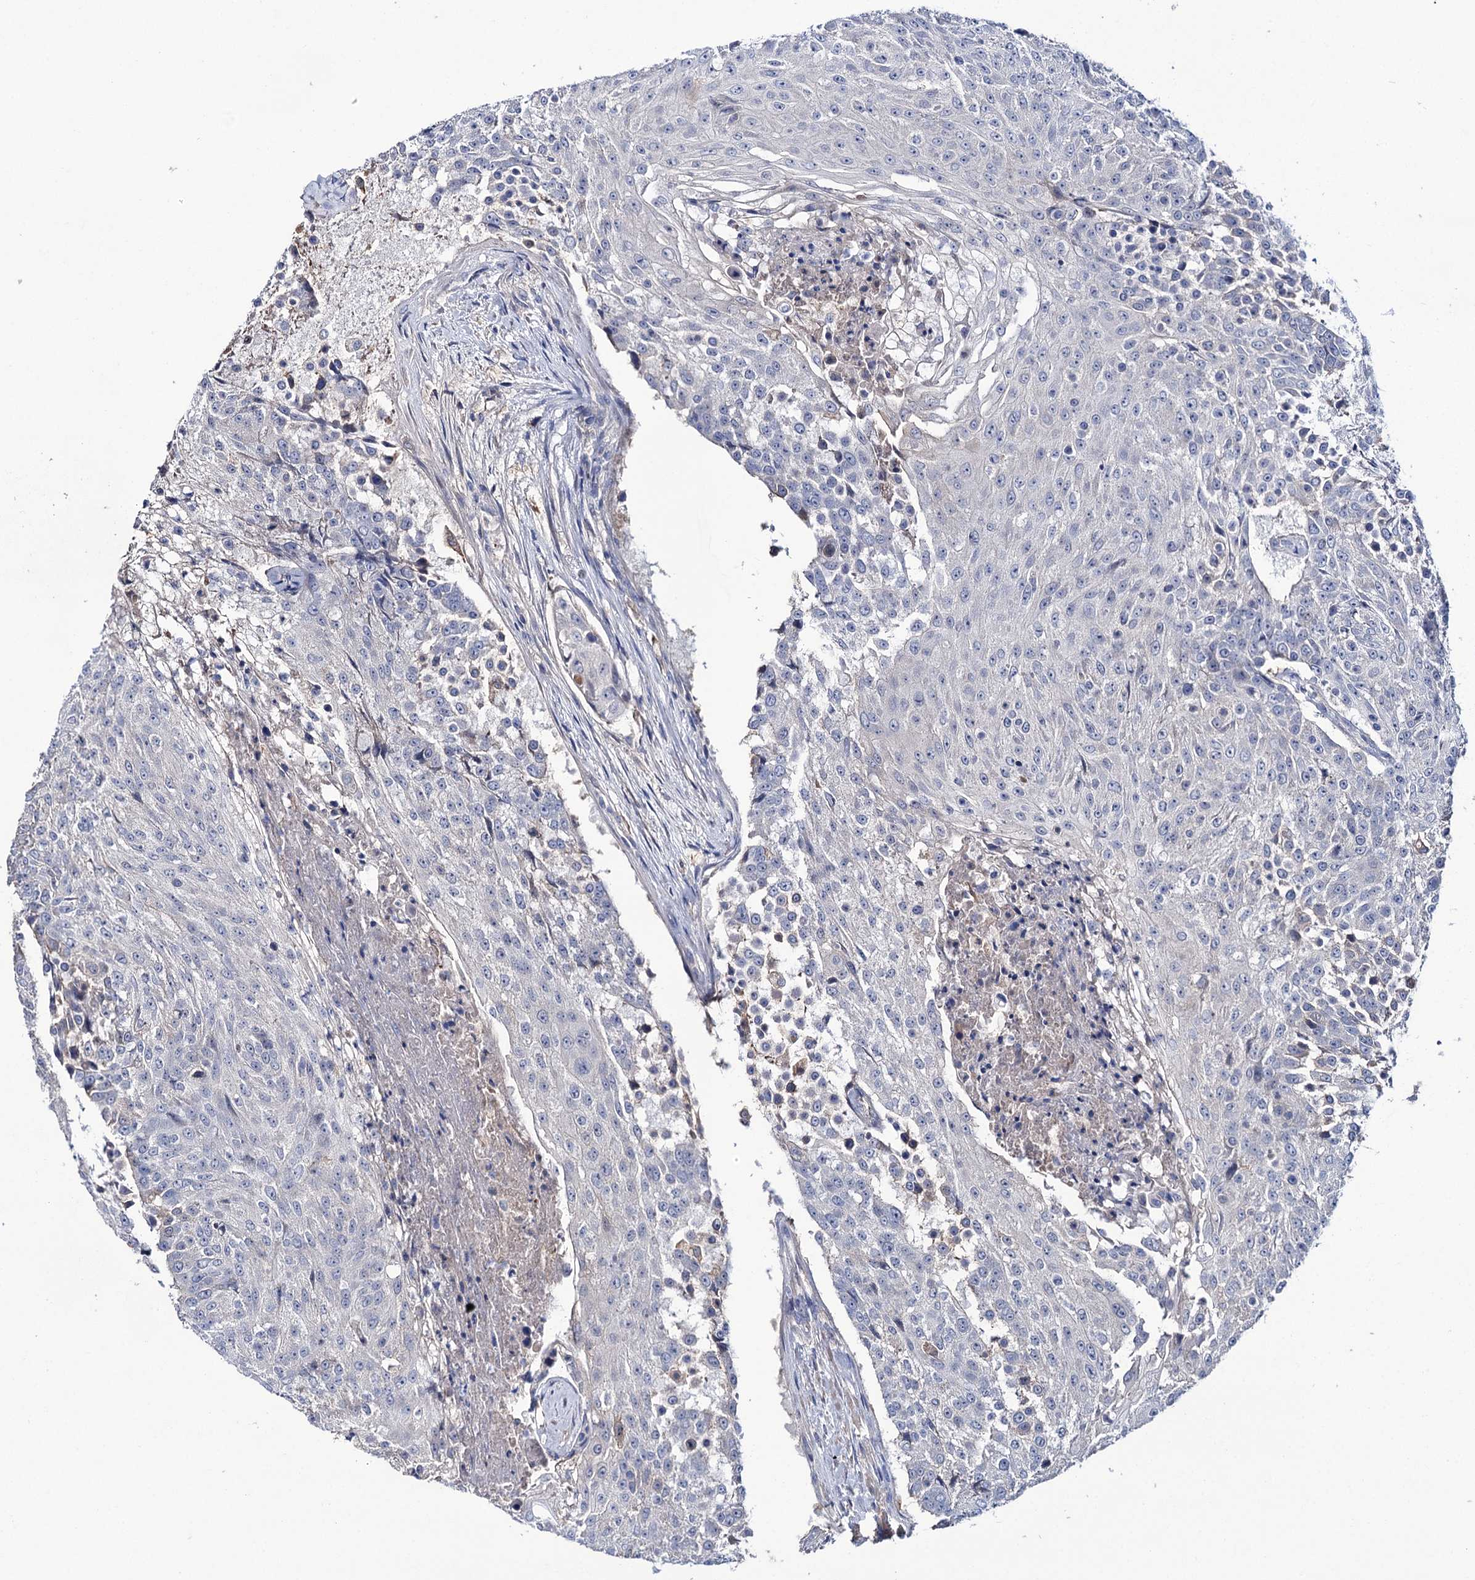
{"staining": {"intensity": "negative", "quantity": "none", "location": "none"}, "tissue": "urothelial cancer", "cell_type": "Tumor cells", "image_type": "cancer", "snomed": [{"axis": "morphology", "description": "Urothelial carcinoma, High grade"}, {"axis": "topography", "description": "Urinary bladder"}], "caption": "Protein analysis of urothelial carcinoma (high-grade) demonstrates no significant expression in tumor cells.", "gene": "PPP1R32", "patient": {"sex": "female", "age": 63}}